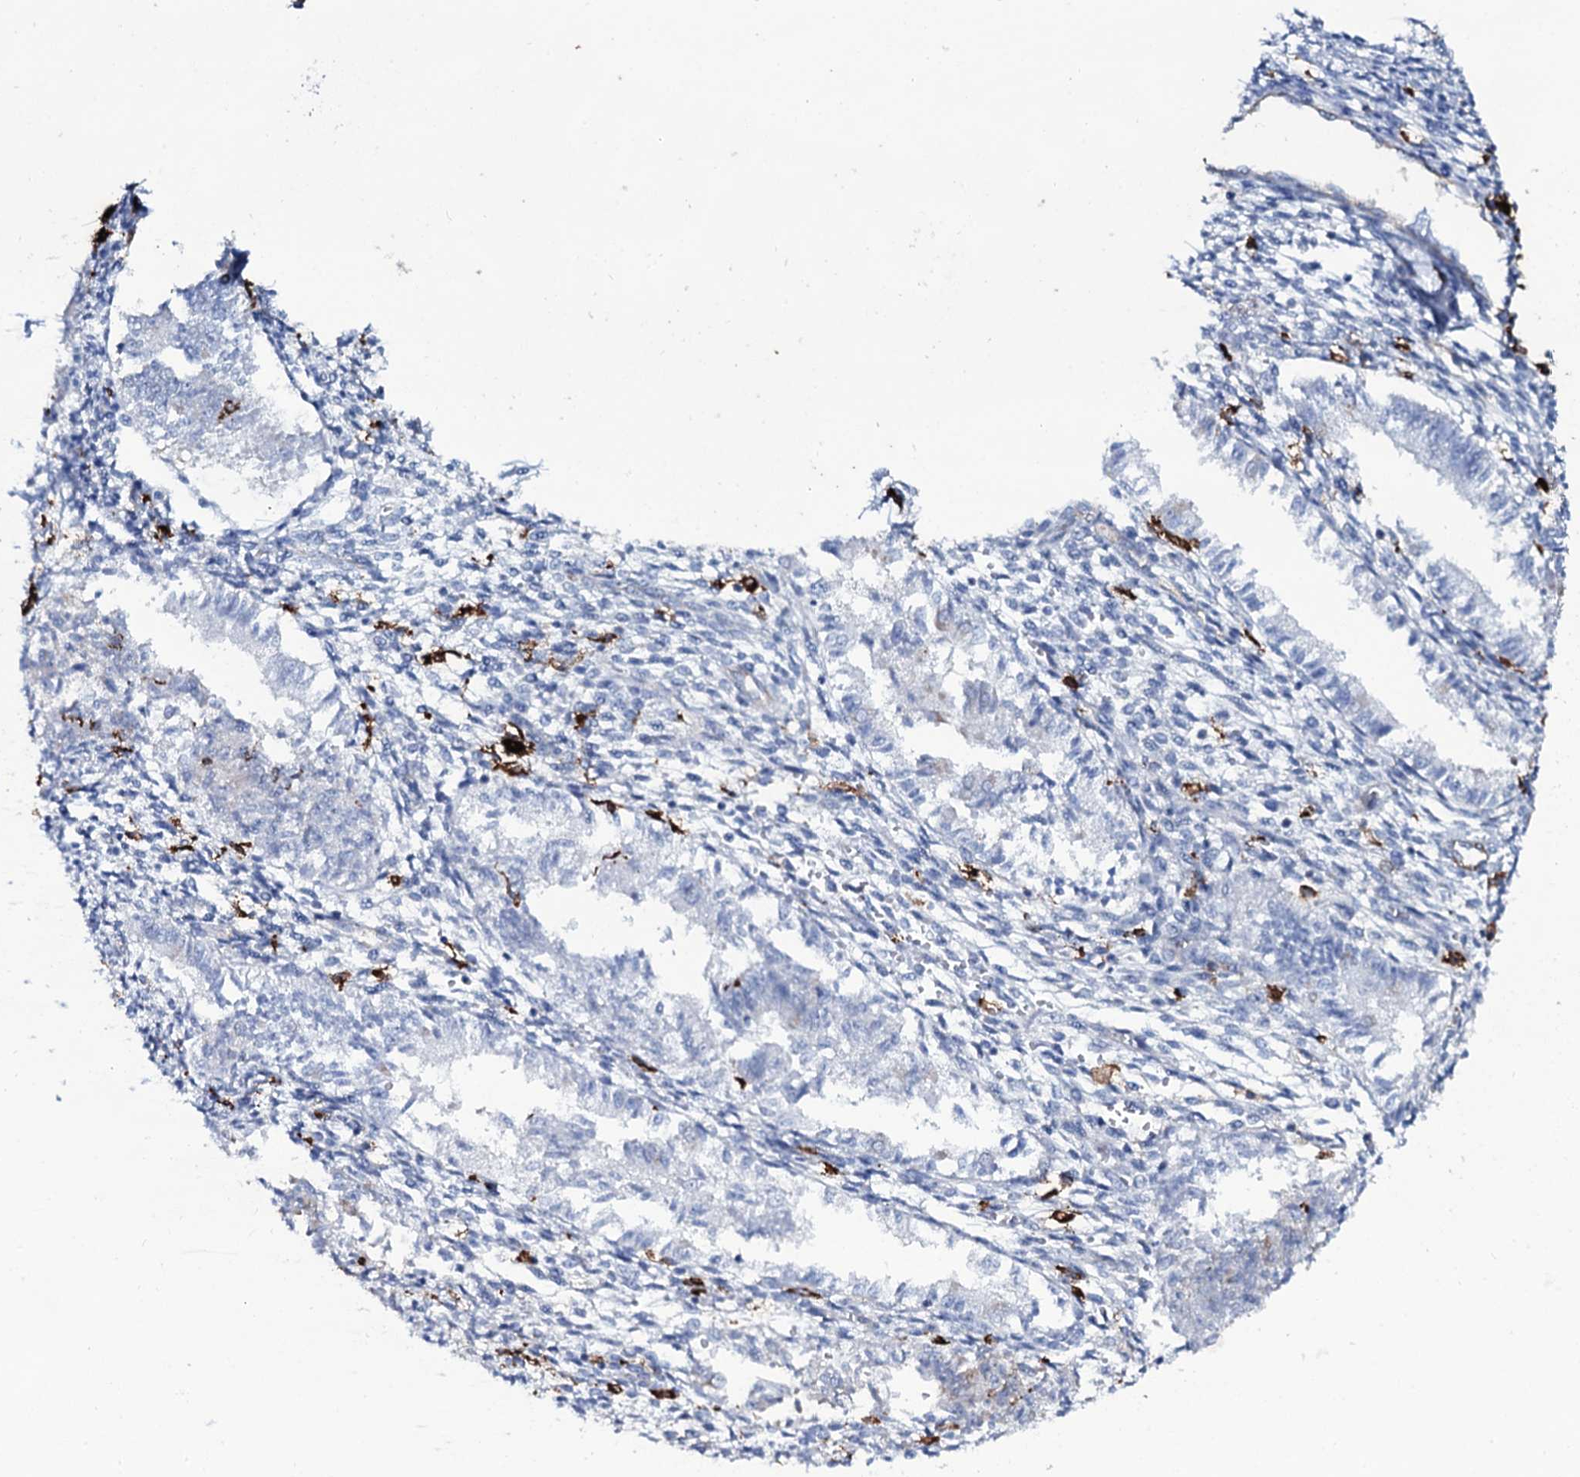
{"staining": {"intensity": "negative", "quantity": "none", "location": "none"}, "tissue": "endometrium", "cell_type": "Cells in endometrial stroma", "image_type": "normal", "snomed": [{"axis": "morphology", "description": "Normal tissue, NOS"}, {"axis": "topography", "description": "Uterus"}, {"axis": "topography", "description": "Endometrium"}], "caption": "The histopathology image shows no significant expression in cells in endometrial stroma of endometrium. The staining was performed using DAB to visualize the protein expression in brown, while the nuclei were stained in blue with hematoxylin (Magnification: 20x).", "gene": "OSBPL2", "patient": {"sex": "female", "age": 48}}